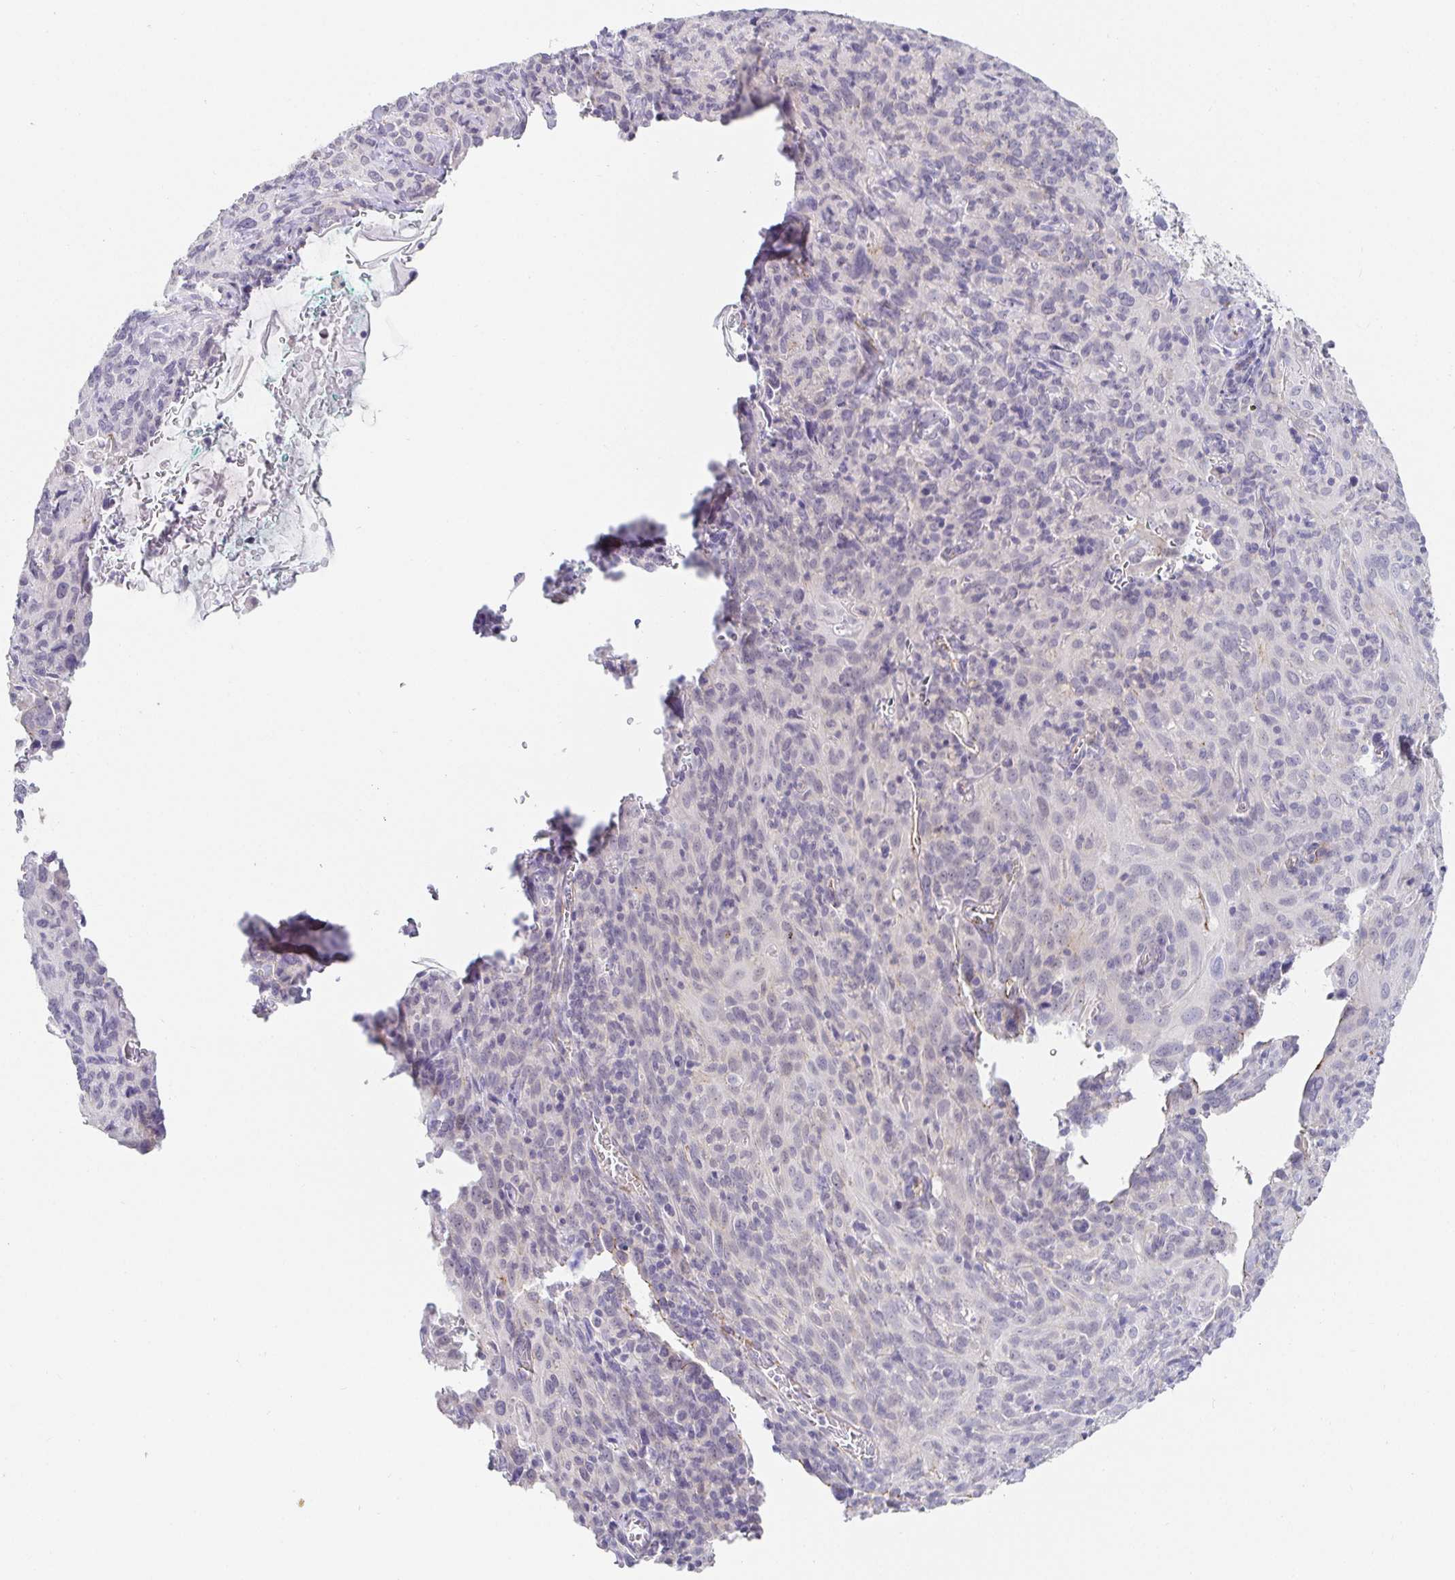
{"staining": {"intensity": "negative", "quantity": "none", "location": "none"}, "tissue": "cervical cancer", "cell_type": "Tumor cells", "image_type": "cancer", "snomed": [{"axis": "morphology", "description": "Normal tissue, NOS"}, {"axis": "morphology", "description": "Squamous cell carcinoma, NOS"}, {"axis": "topography", "description": "Cervix"}], "caption": "The immunohistochemistry (IHC) histopathology image has no significant positivity in tumor cells of cervical cancer (squamous cell carcinoma) tissue. The staining is performed using DAB (3,3'-diaminobenzidine) brown chromogen with nuclei counter-stained in using hematoxylin.", "gene": "PDX1", "patient": {"sex": "female", "age": 51}}